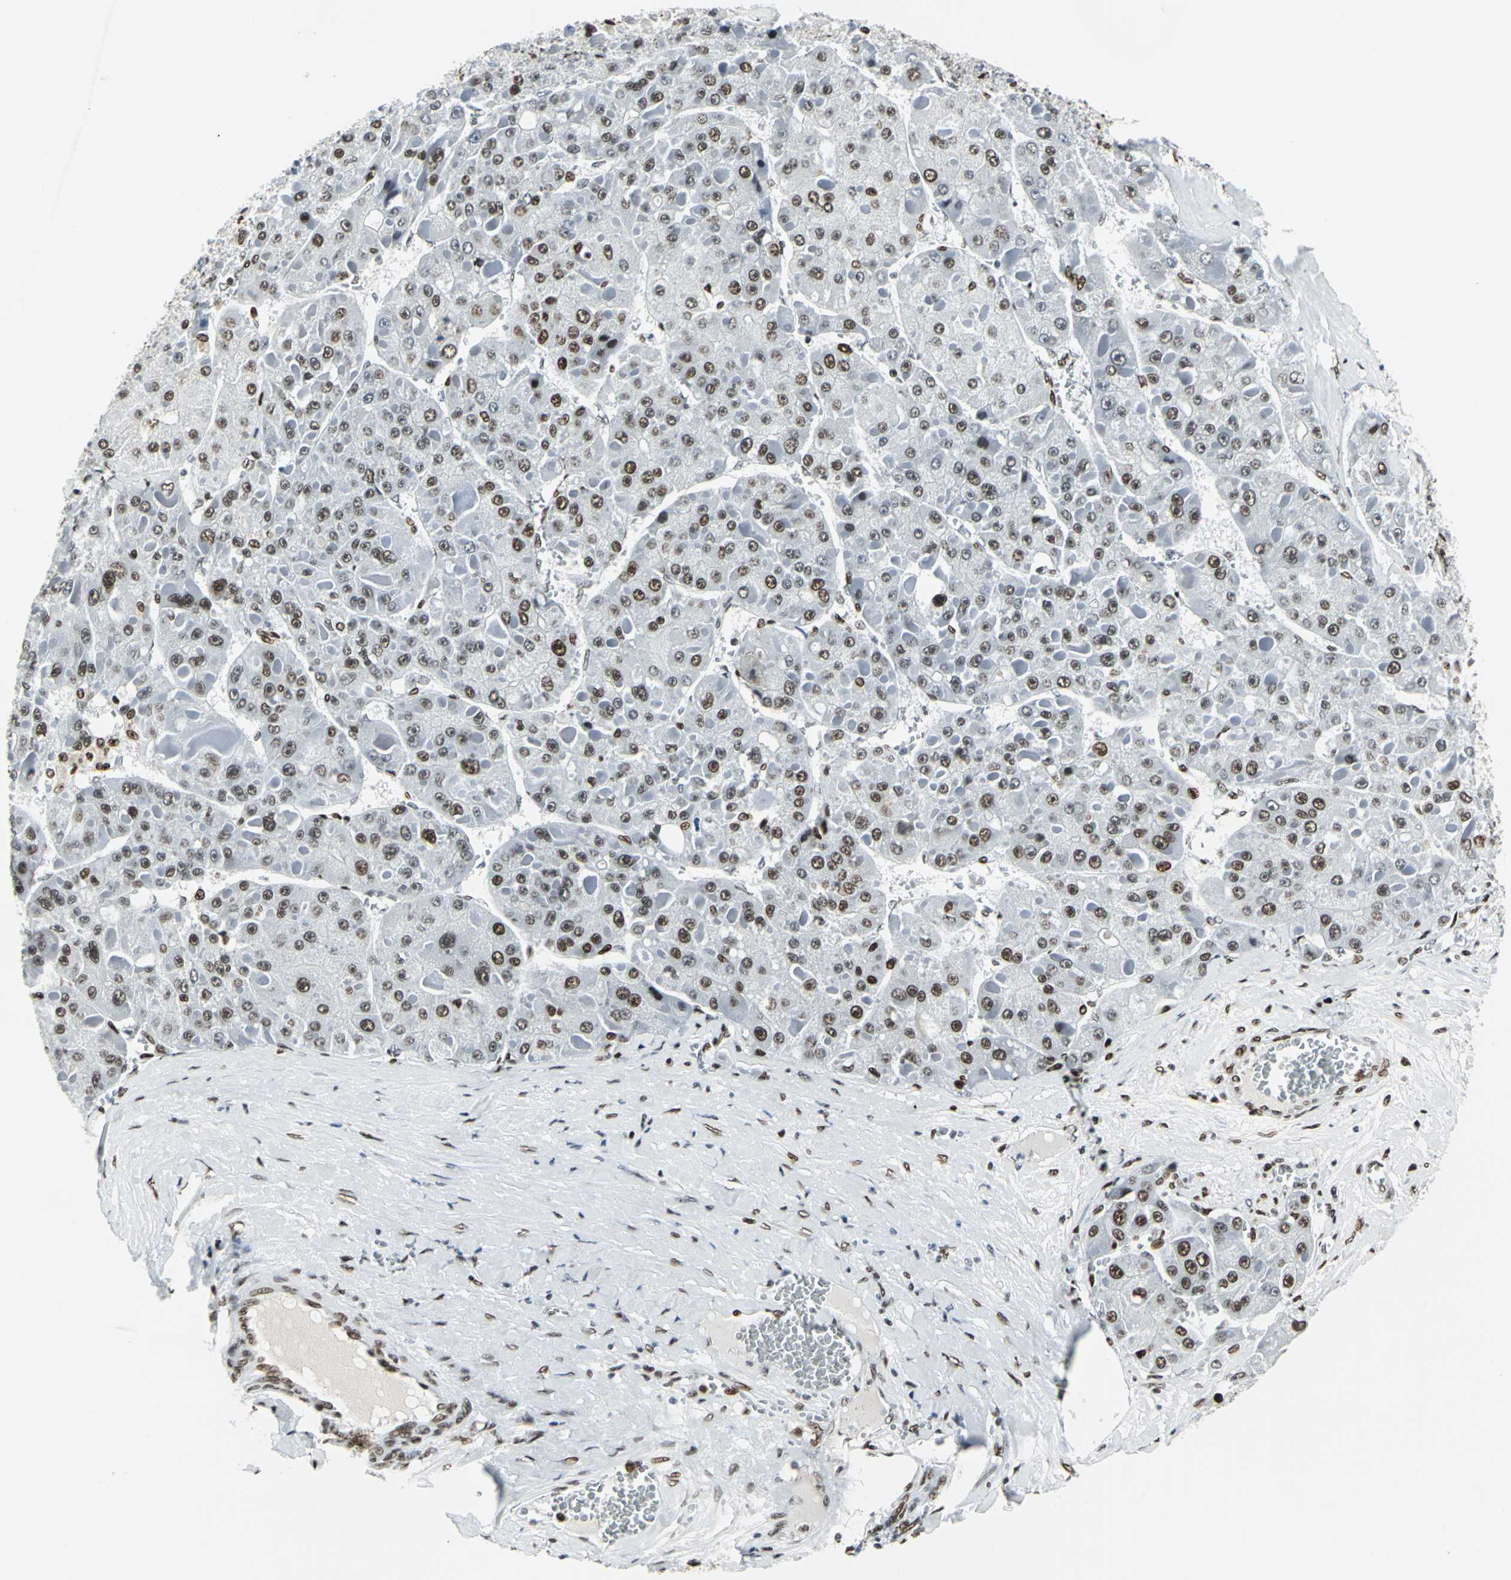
{"staining": {"intensity": "strong", "quantity": "25%-75%", "location": "nuclear"}, "tissue": "liver cancer", "cell_type": "Tumor cells", "image_type": "cancer", "snomed": [{"axis": "morphology", "description": "Carcinoma, Hepatocellular, NOS"}, {"axis": "topography", "description": "Liver"}], "caption": "An image showing strong nuclear expression in approximately 25%-75% of tumor cells in liver hepatocellular carcinoma, as visualized by brown immunohistochemical staining.", "gene": "HDAC2", "patient": {"sex": "female", "age": 73}}